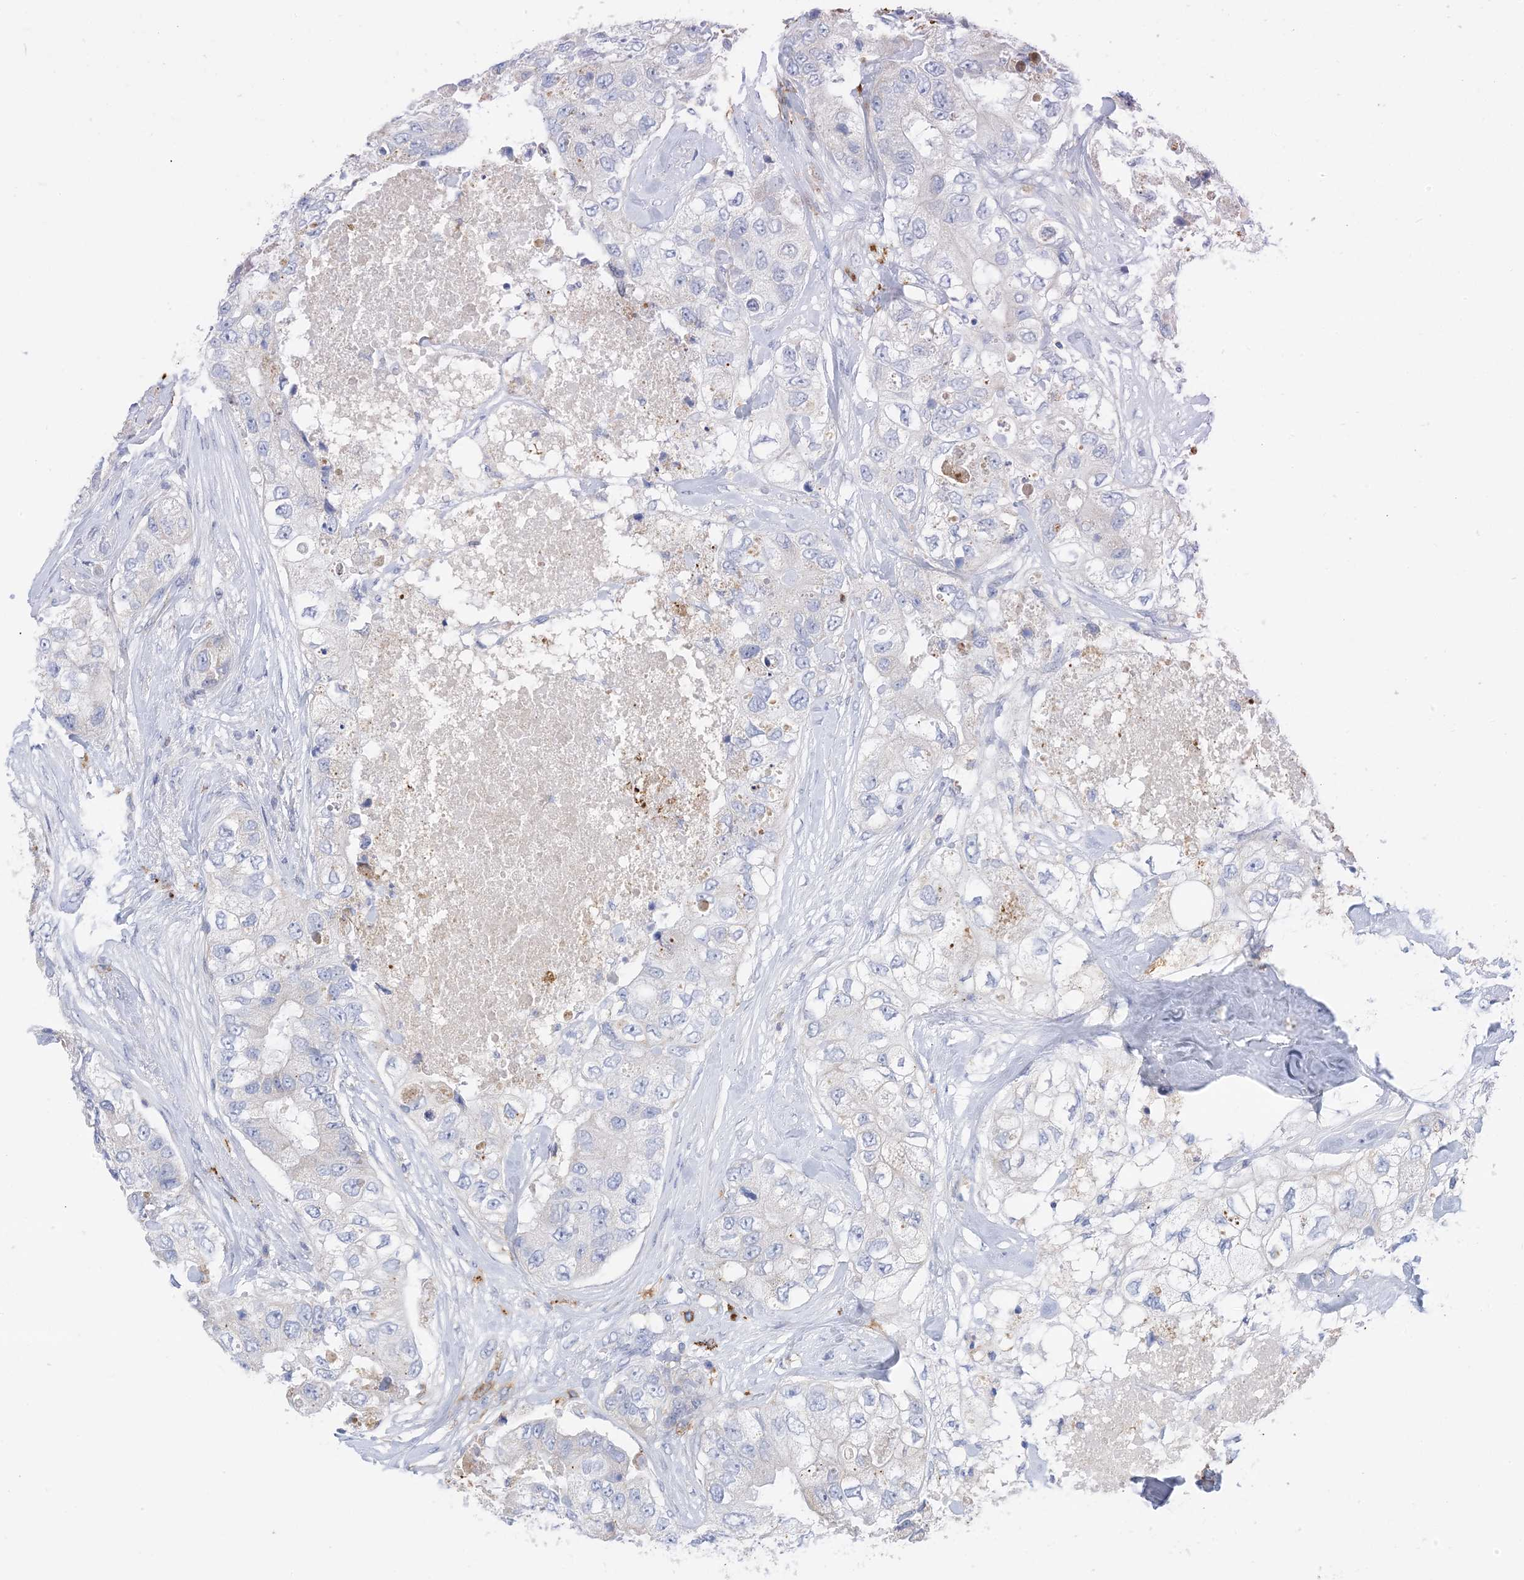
{"staining": {"intensity": "negative", "quantity": "none", "location": "none"}, "tissue": "breast cancer", "cell_type": "Tumor cells", "image_type": "cancer", "snomed": [{"axis": "morphology", "description": "Duct carcinoma"}, {"axis": "topography", "description": "Breast"}], "caption": "Protein analysis of breast intraductal carcinoma reveals no significant staining in tumor cells. (DAB (3,3'-diaminobenzidine) immunohistochemistry (IHC) visualized using brightfield microscopy, high magnification).", "gene": "DPH3", "patient": {"sex": "female", "age": 62}}